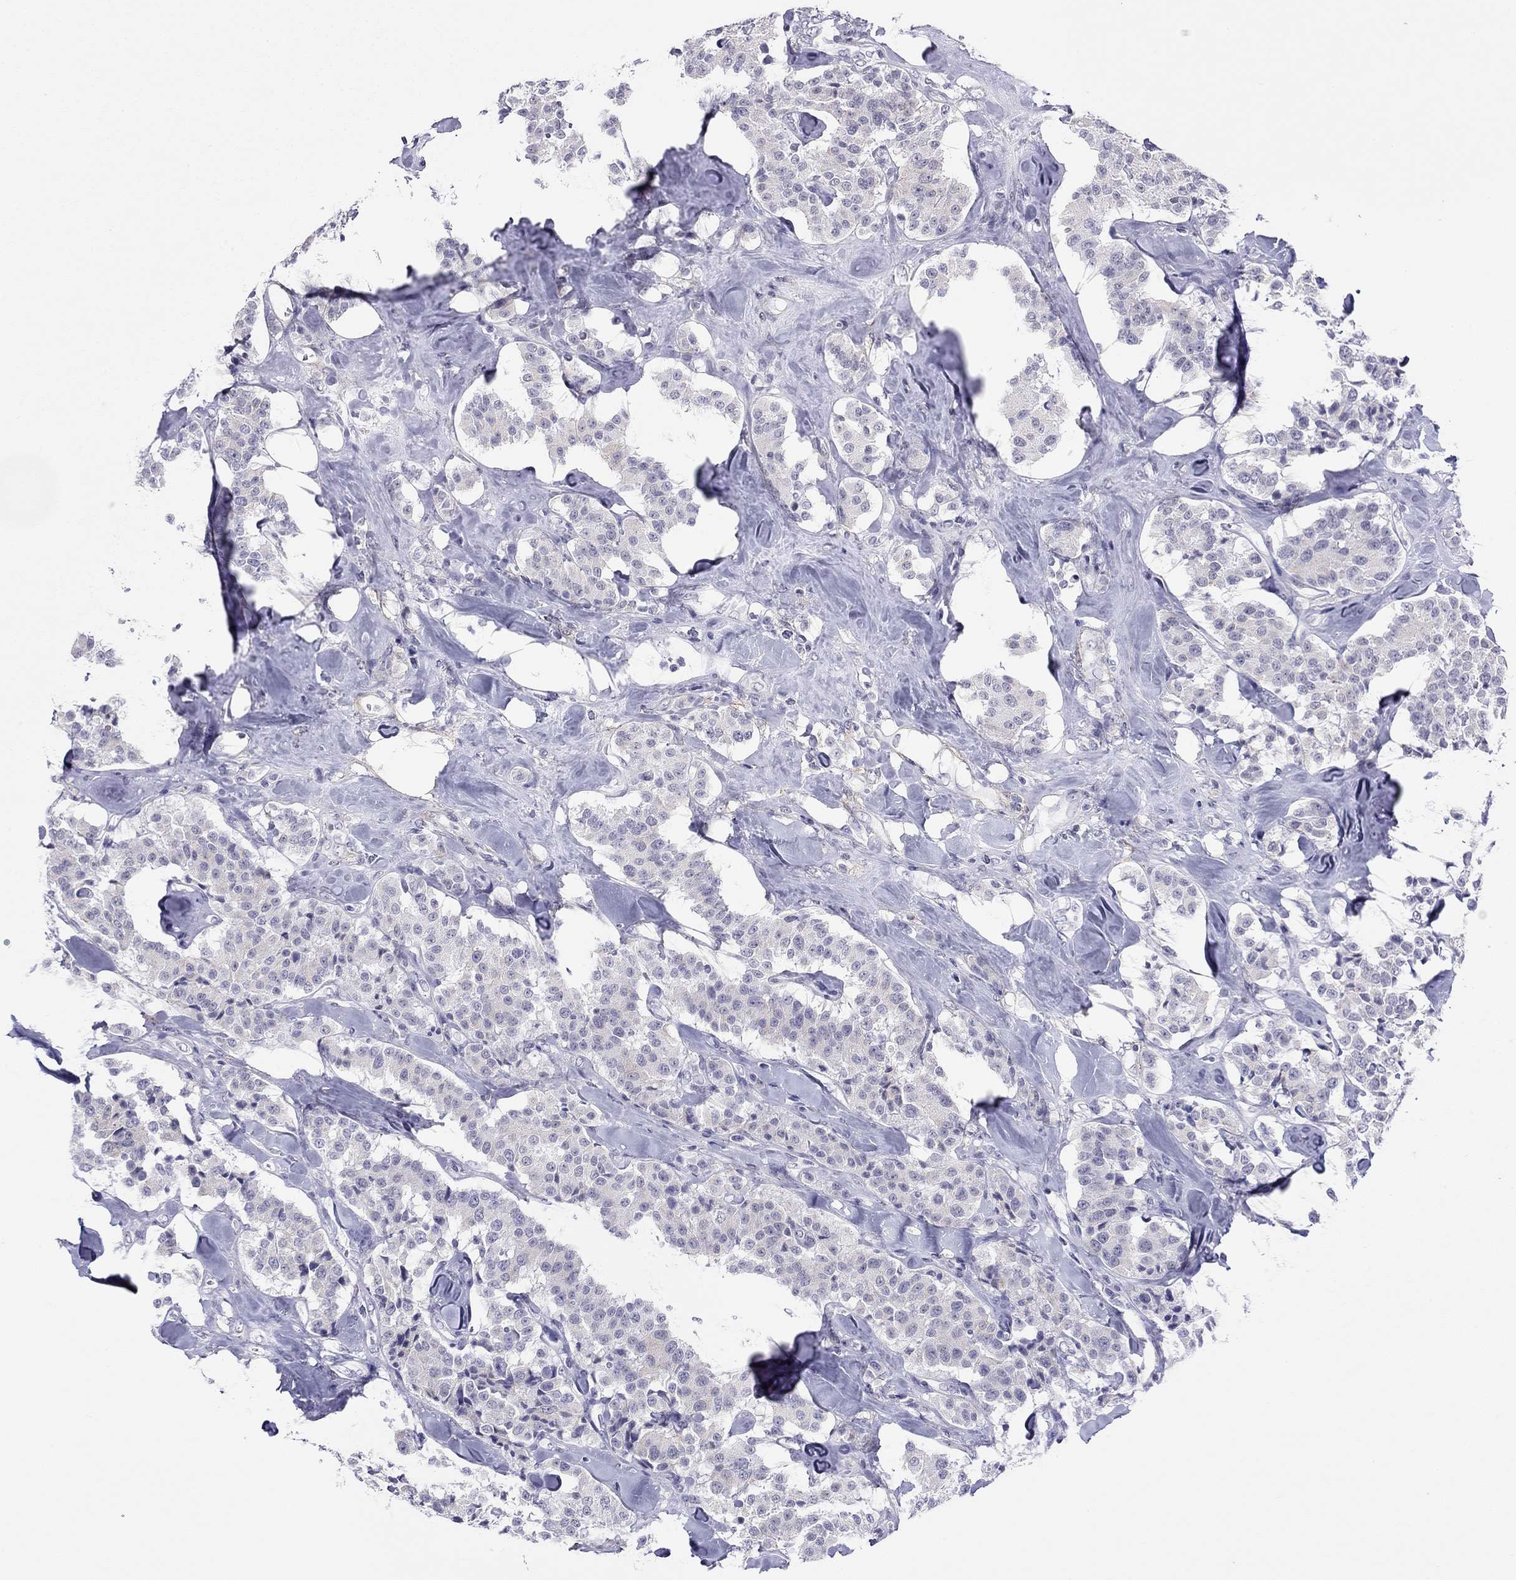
{"staining": {"intensity": "negative", "quantity": "none", "location": "none"}, "tissue": "carcinoid", "cell_type": "Tumor cells", "image_type": "cancer", "snomed": [{"axis": "morphology", "description": "Carcinoid, malignant, NOS"}, {"axis": "topography", "description": "Pancreas"}], "caption": "Immunohistochemistry image of carcinoid stained for a protein (brown), which displays no positivity in tumor cells. (Immunohistochemistry, brightfield microscopy, high magnification).", "gene": "MYMX", "patient": {"sex": "male", "age": 41}}